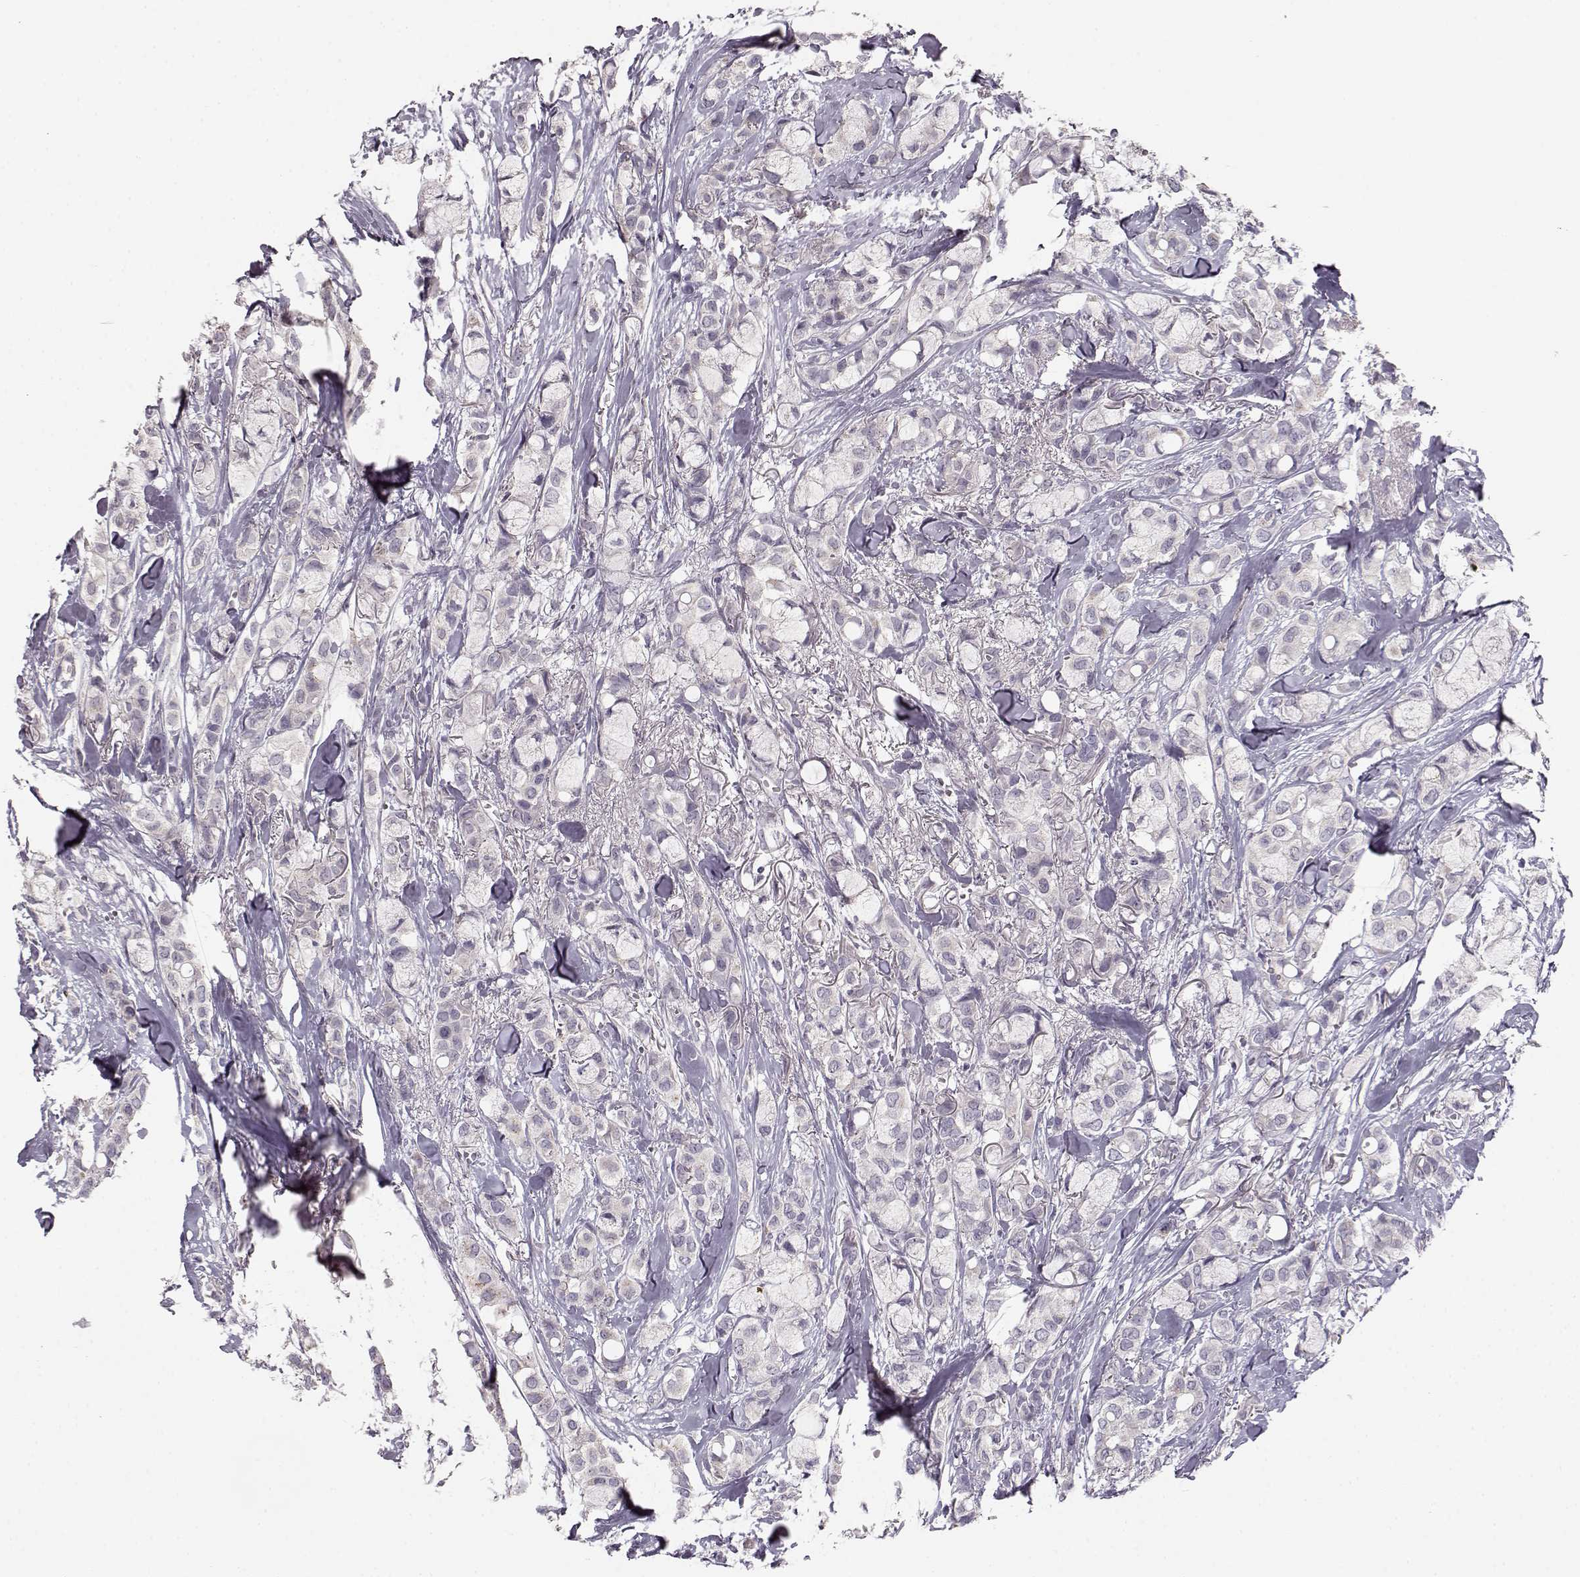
{"staining": {"intensity": "negative", "quantity": "none", "location": "none"}, "tissue": "breast cancer", "cell_type": "Tumor cells", "image_type": "cancer", "snomed": [{"axis": "morphology", "description": "Duct carcinoma"}, {"axis": "topography", "description": "Breast"}], "caption": "This is an immunohistochemistry (IHC) histopathology image of intraductal carcinoma (breast). There is no expression in tumor cells.", "gene": "BFSP2", "patient": {"sex": "female", "age": 85}}